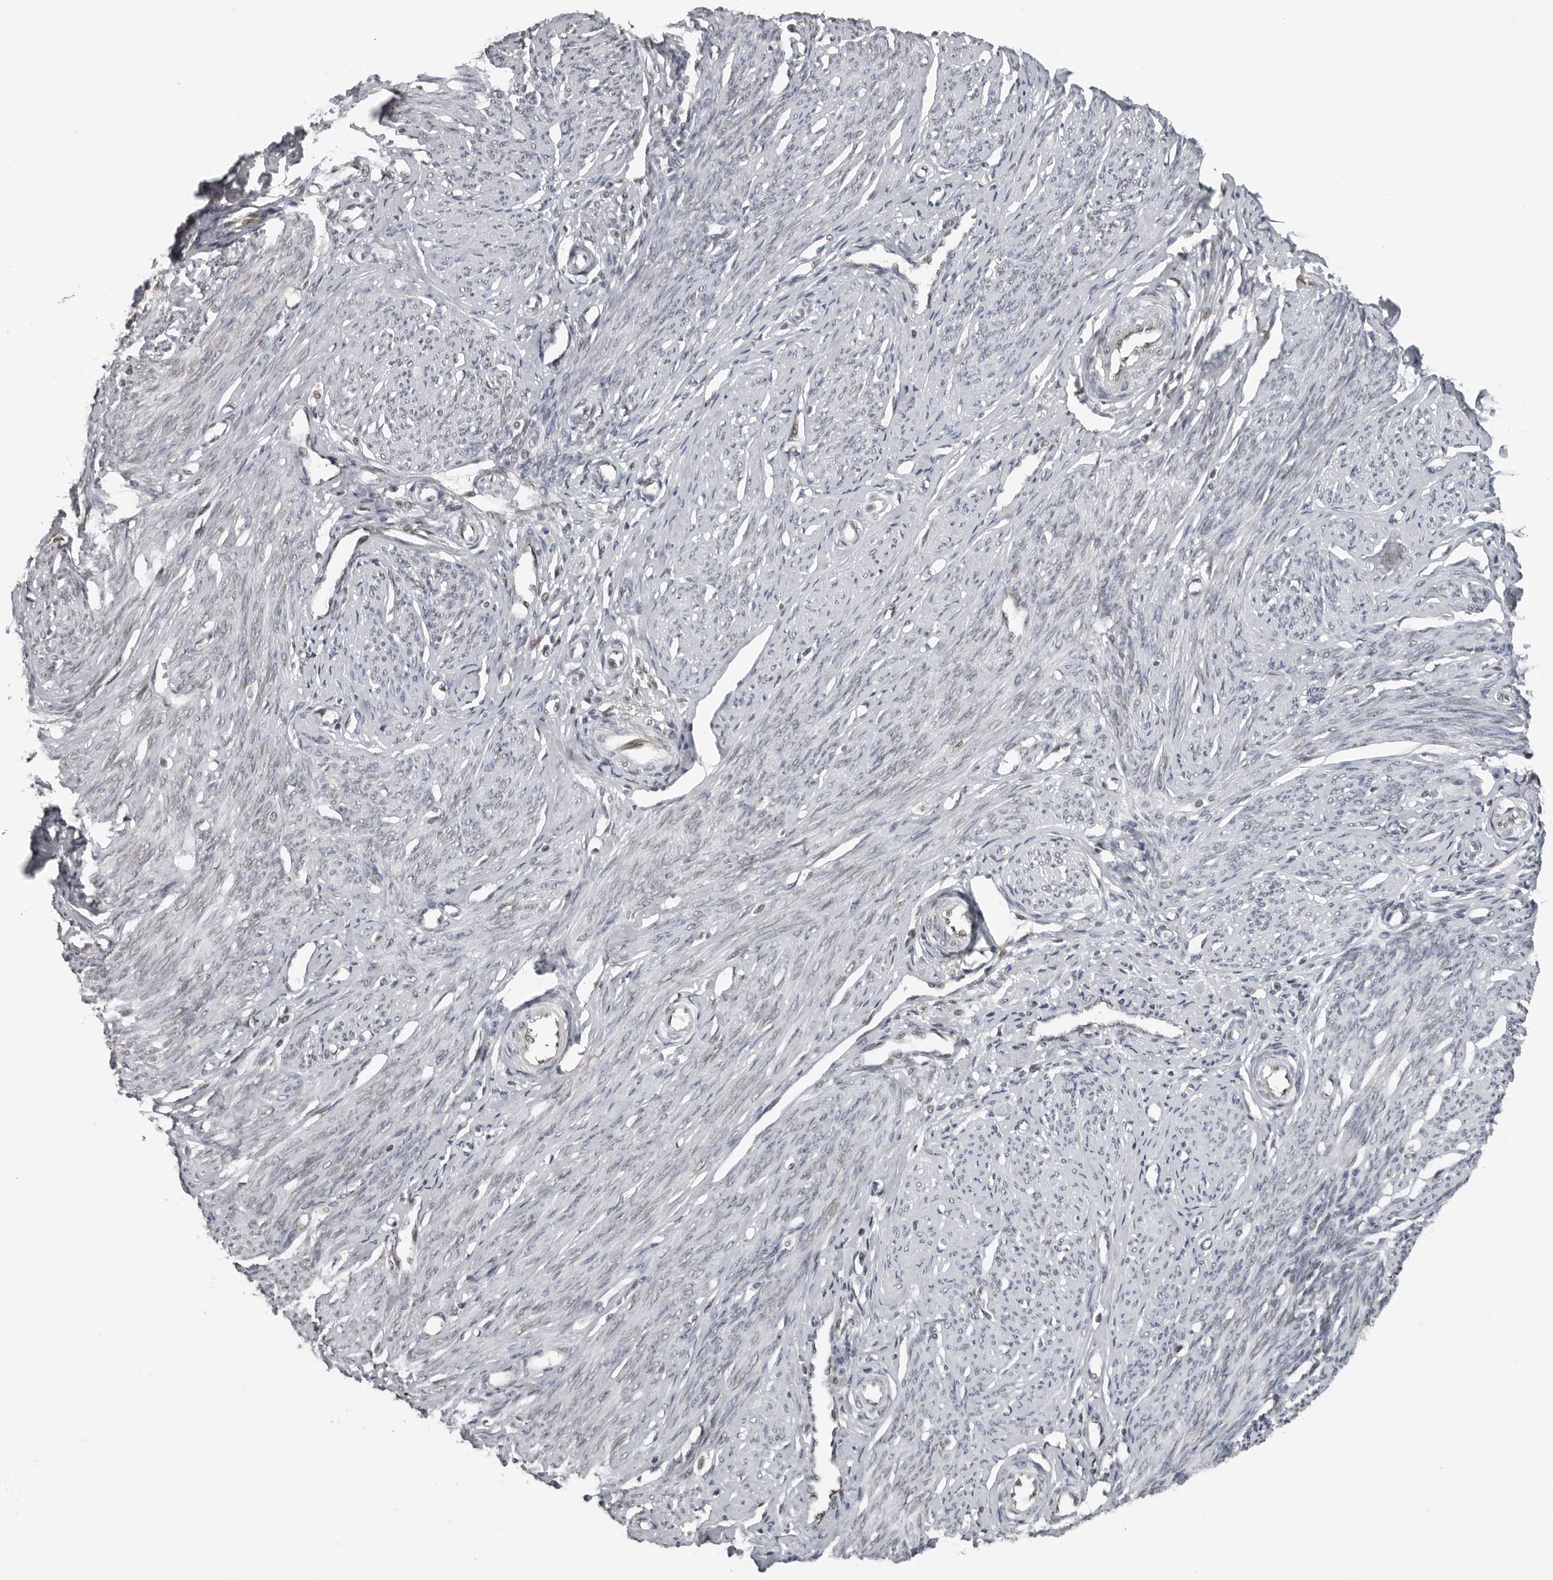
{"staining": {"intensity": "negative", "quantity": "none", "location": "none"}, "tissue": "endometrium", "cell_type": "Cells in endometrial stroma", "image_type": "normal", "snomed": [{"axis": "morphology", "description": "Normal tissue, NOS"}, {"axis": "topography", "description": "Endometrium"}], "caption": "A high-resolution image shows IHC staining of unremarkable endometrium, which shows no significant staining in cells in endometrial stroma.", "gene": "MAF", "patient": {"sex": "female", "age": 56}}